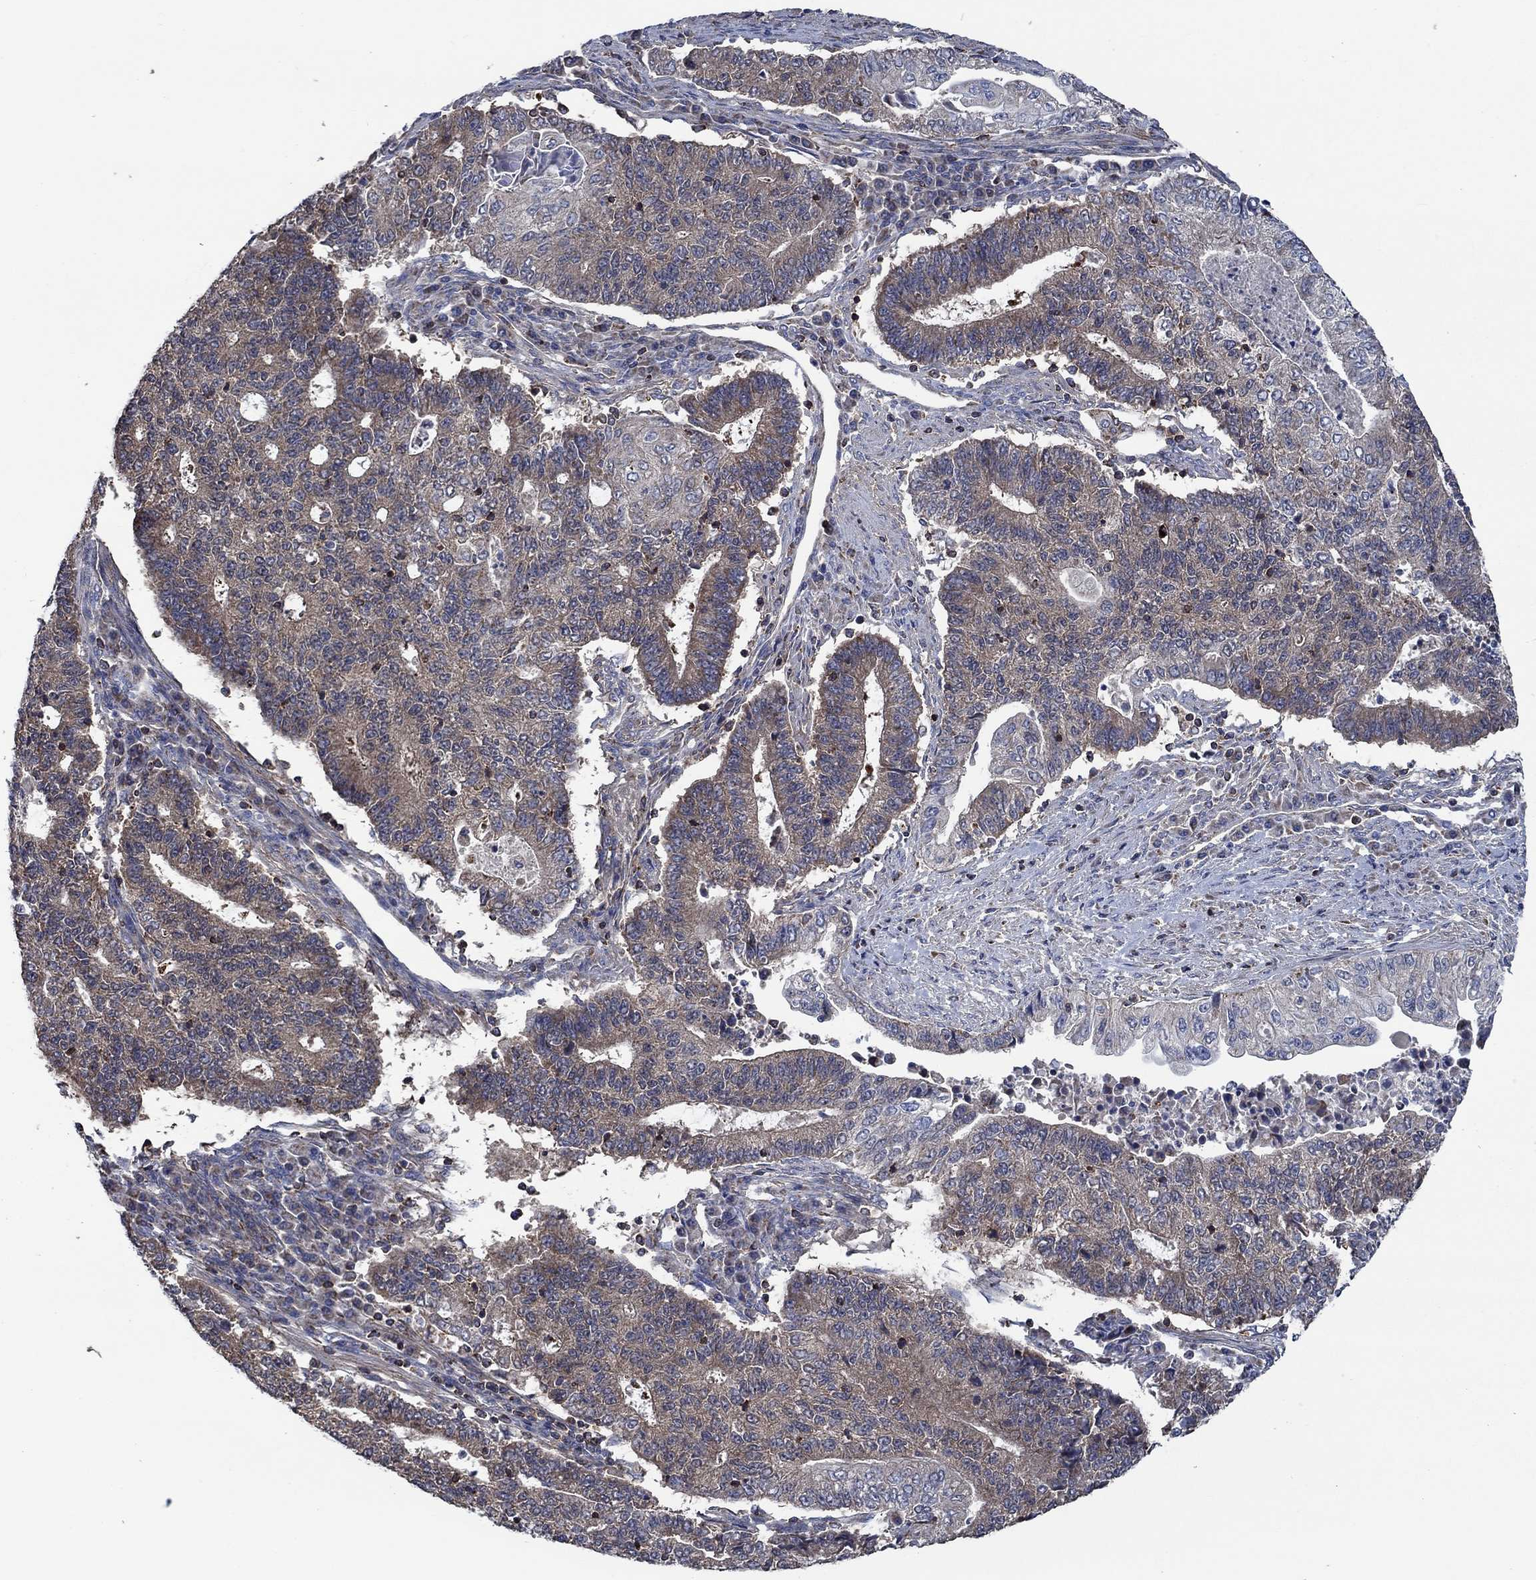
{"staining": {"intensity": "weak", "quantity": ">75%", "location": "cytoplasmic/membranous"}, "tissue": "endometrial cancer", "cell_type": "Tumor cells", "image_type": "cancer", "snomed": [{"axis": "morphology", "description": "Adenocarcinoma, NOS"}, {"axis": "topography", "description": "Uterus"}, {"axis": "topography", "description": "Endometrium"}], "caption": "Protein staining by immunohistochemistry demonstrates weak cytoplasmic/membranous expression in about >75% of tumor cells in adenocarcinoma (endometrial).", "gene": "STXBP6", "patient": {"sex": "female", "age": 54}}